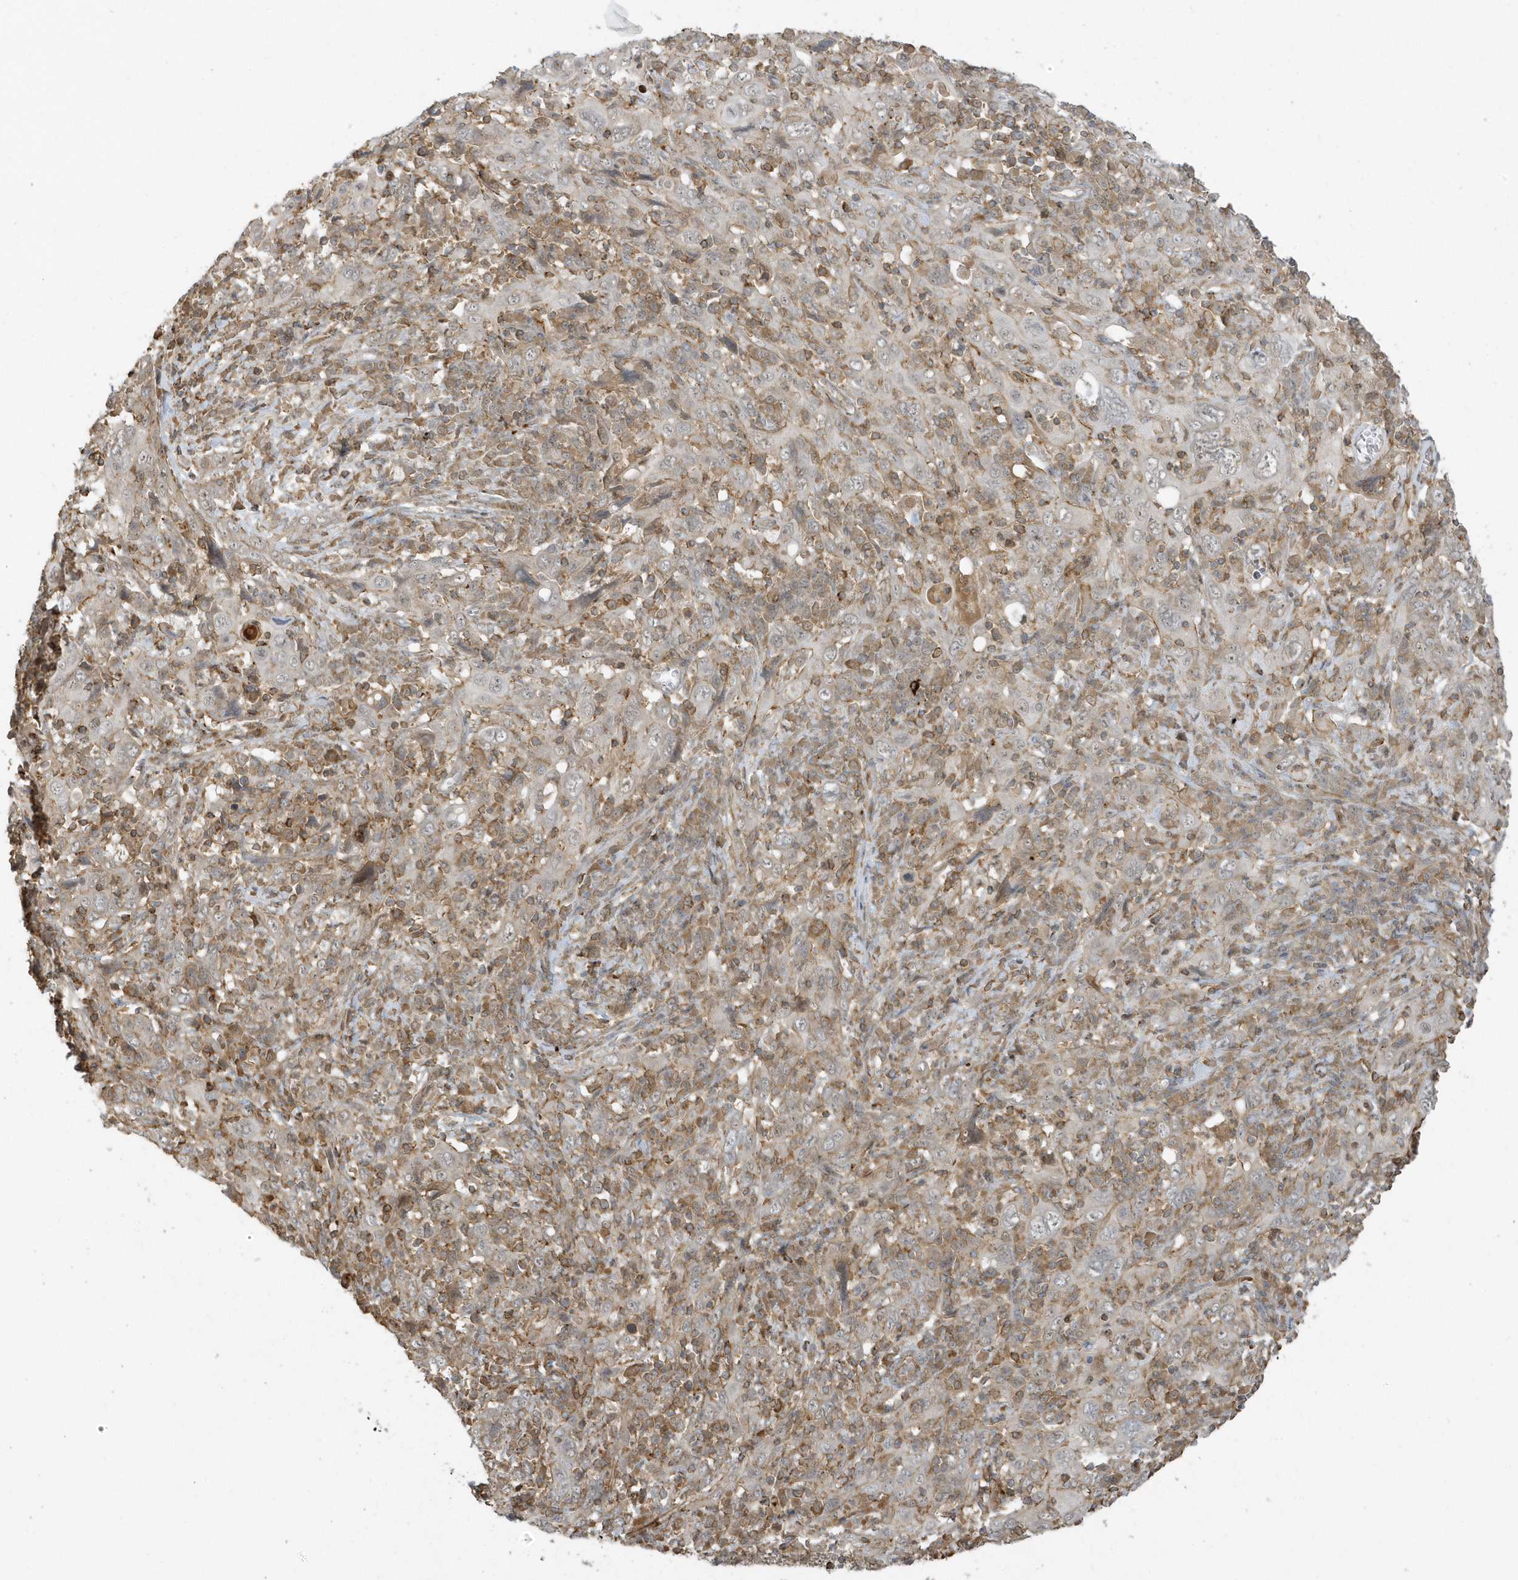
{"staining": {"intensity": "moderate", "quantity": "<25%", "location": "cytoplasmic/membranous"}, "tissue": "cervical cancer", "cell_type": "Tumor cells", "image_type": "cancer", "snomed": [{"axis": "morphology", "description": "Squamous cell carcinoma, NOS"}, {"axis": "topography", "description": "Cervix"}], "caption": "Cervical cancer (squamous cell carcinoma) stained with immunohistochemistry (IHC) shows moderate cytoplasmic/membranous staining in approximately <25% of tumor cells.", "gene": "ZBTB8A", "patient": {"sex": "female", "age": 46}}